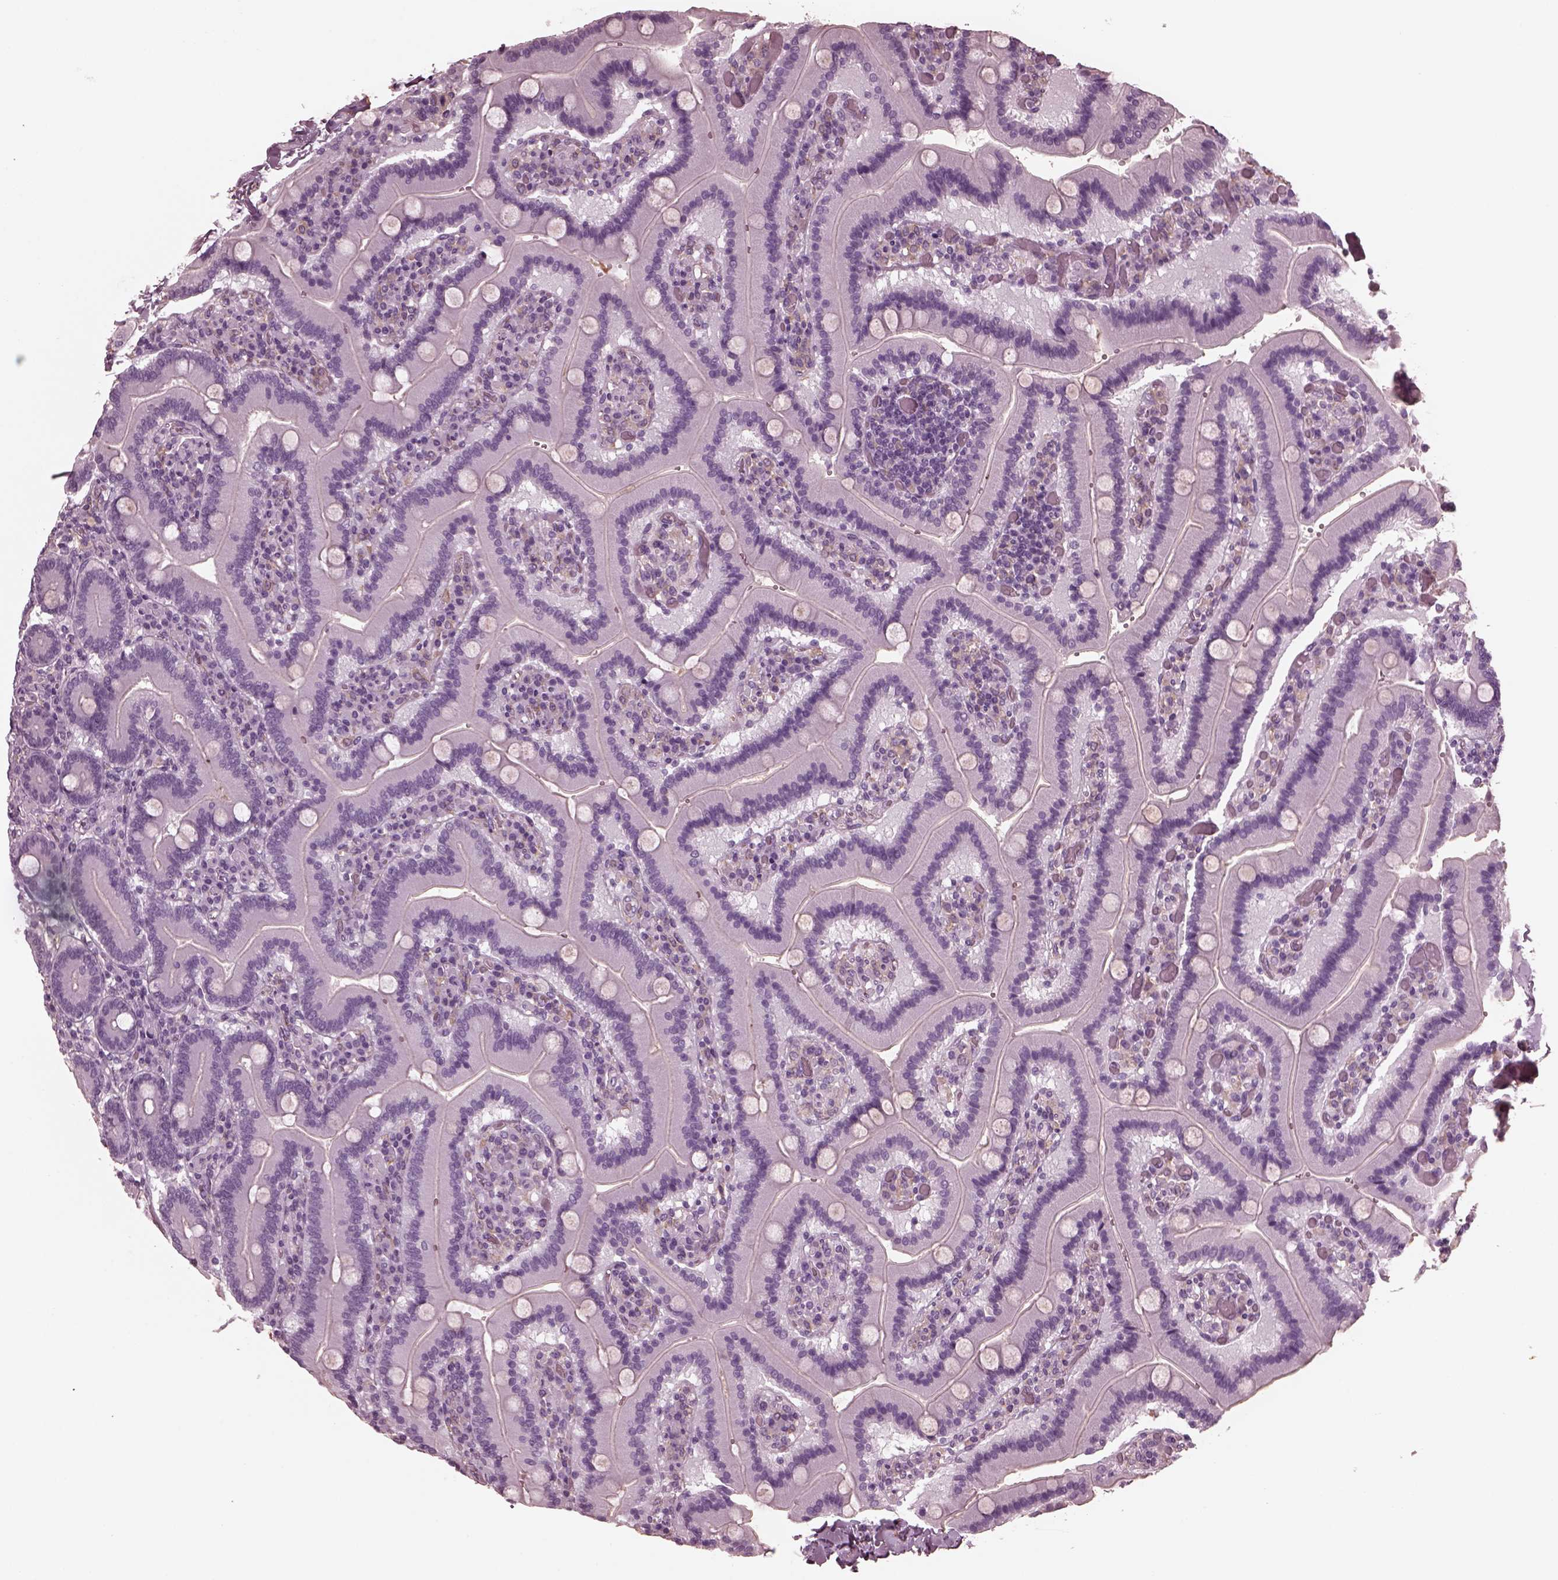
{"staining": {"intensity": "negative", "quantity": "none", "location": "none"}, "tissue": "duodenum", "cell_type": "Glandular cells", "image_type": "normal", "snomed": [{"axis": "morphology", "description": "Normal tissue, NOS"}, {"axis": "topography", "description": "Duodenum"}], "caption": "A photomicrograph of duodenum stained for a protein exhibits no brown staining in glandular cells.", "gene": "CGA", "patient": {"sex": "female", "age": 62}}